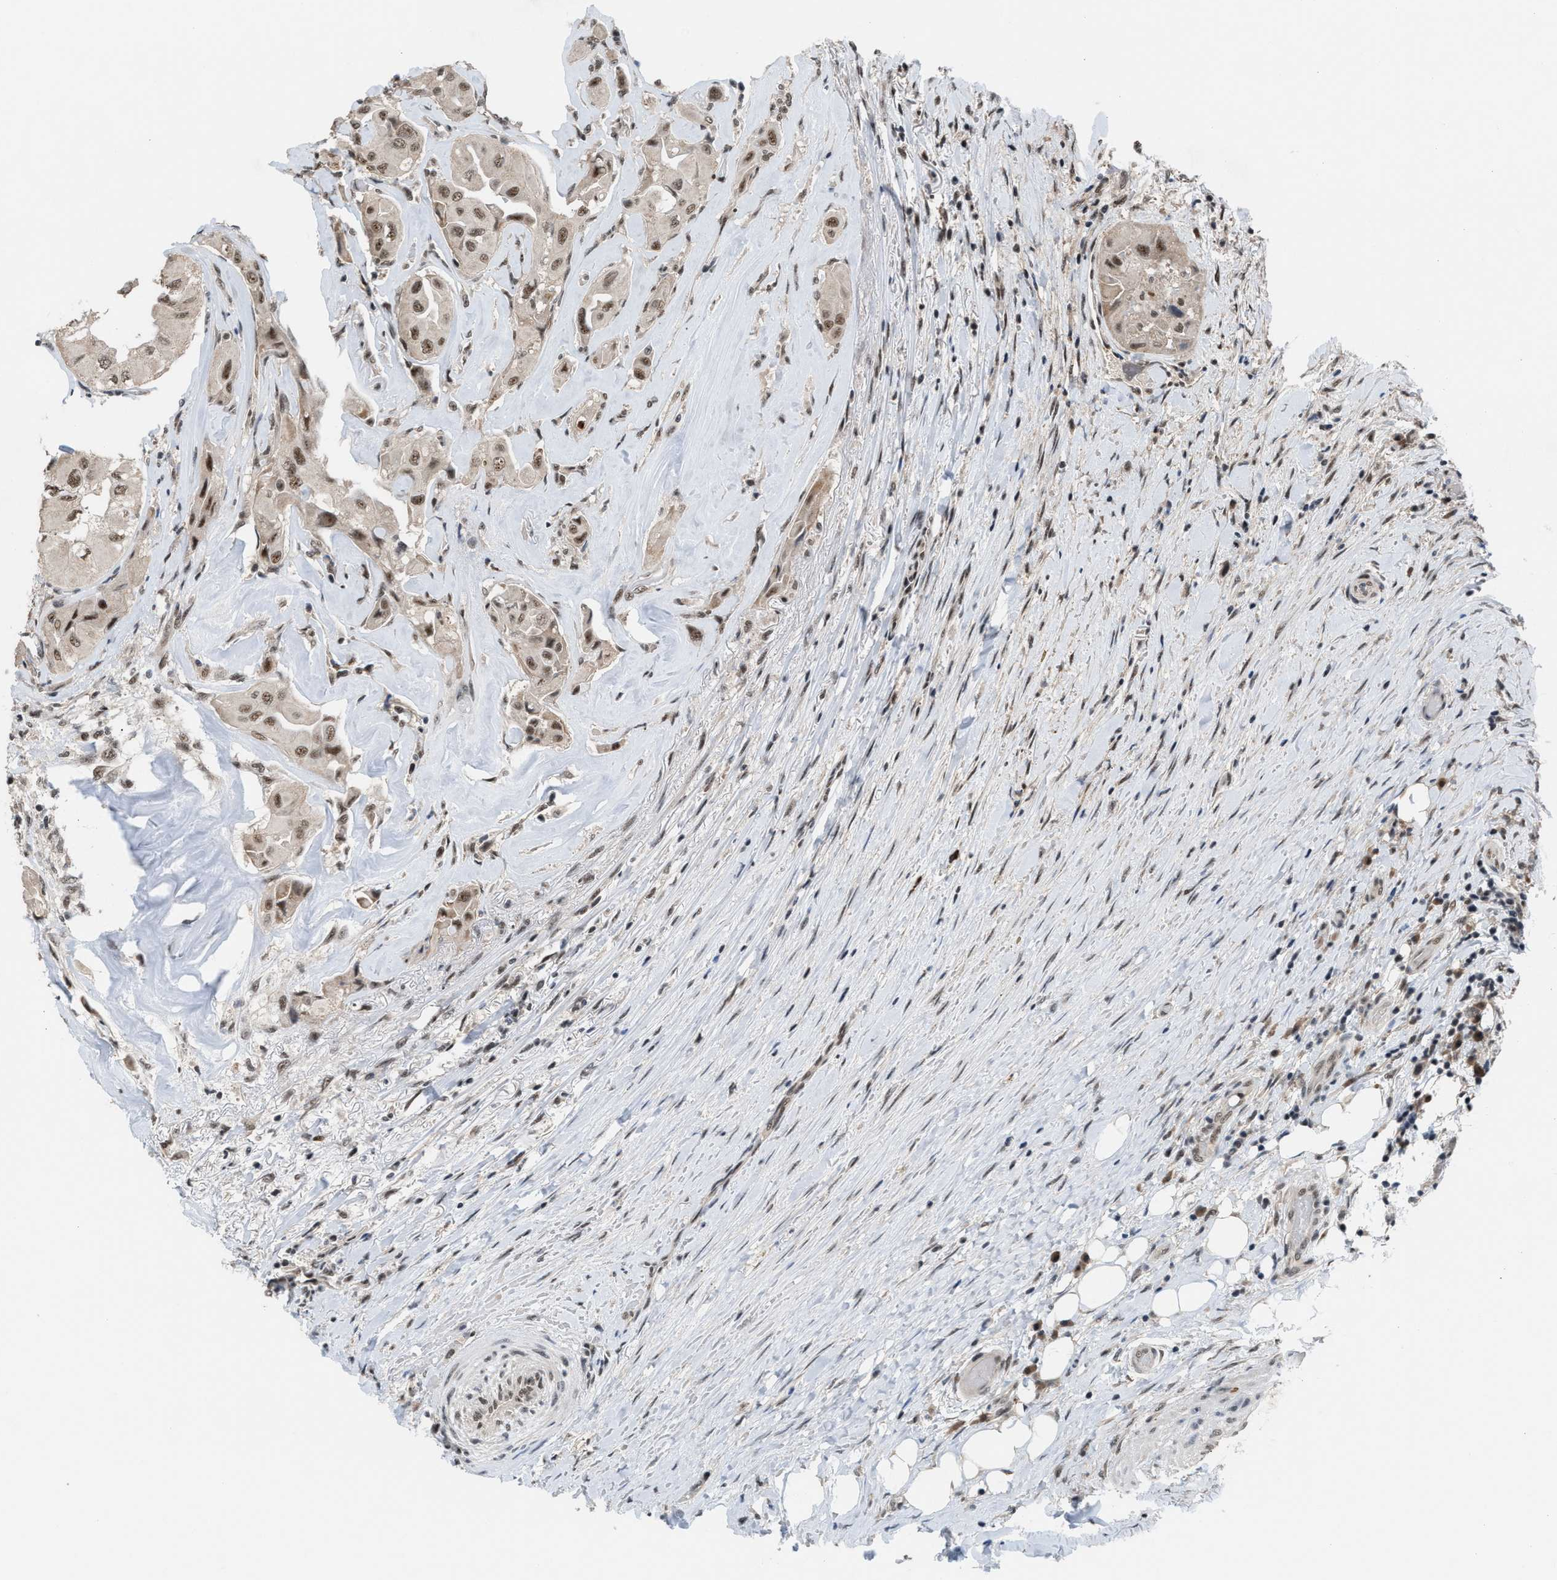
{"staining": {"intensity": "moderate", "quantity": ">75%", "location": "nuclear"}, "tissue": "thyroid cancer", "cell_type": "Tumor cells", "image_type": "cancer", "snomed": [{"axis": "morphology", "description": "Papillary adenocarcinoma, NOS"}, {"axis": "topography", "description": "Thyroid gland"}], "caption": "Thyroid cancer (papillary adenocarcinoma) stained with a protein marker reveals moderate staining in tumor cells.", "gene": "PRPF4", "patient": {"sex": "female", "age": 59}}